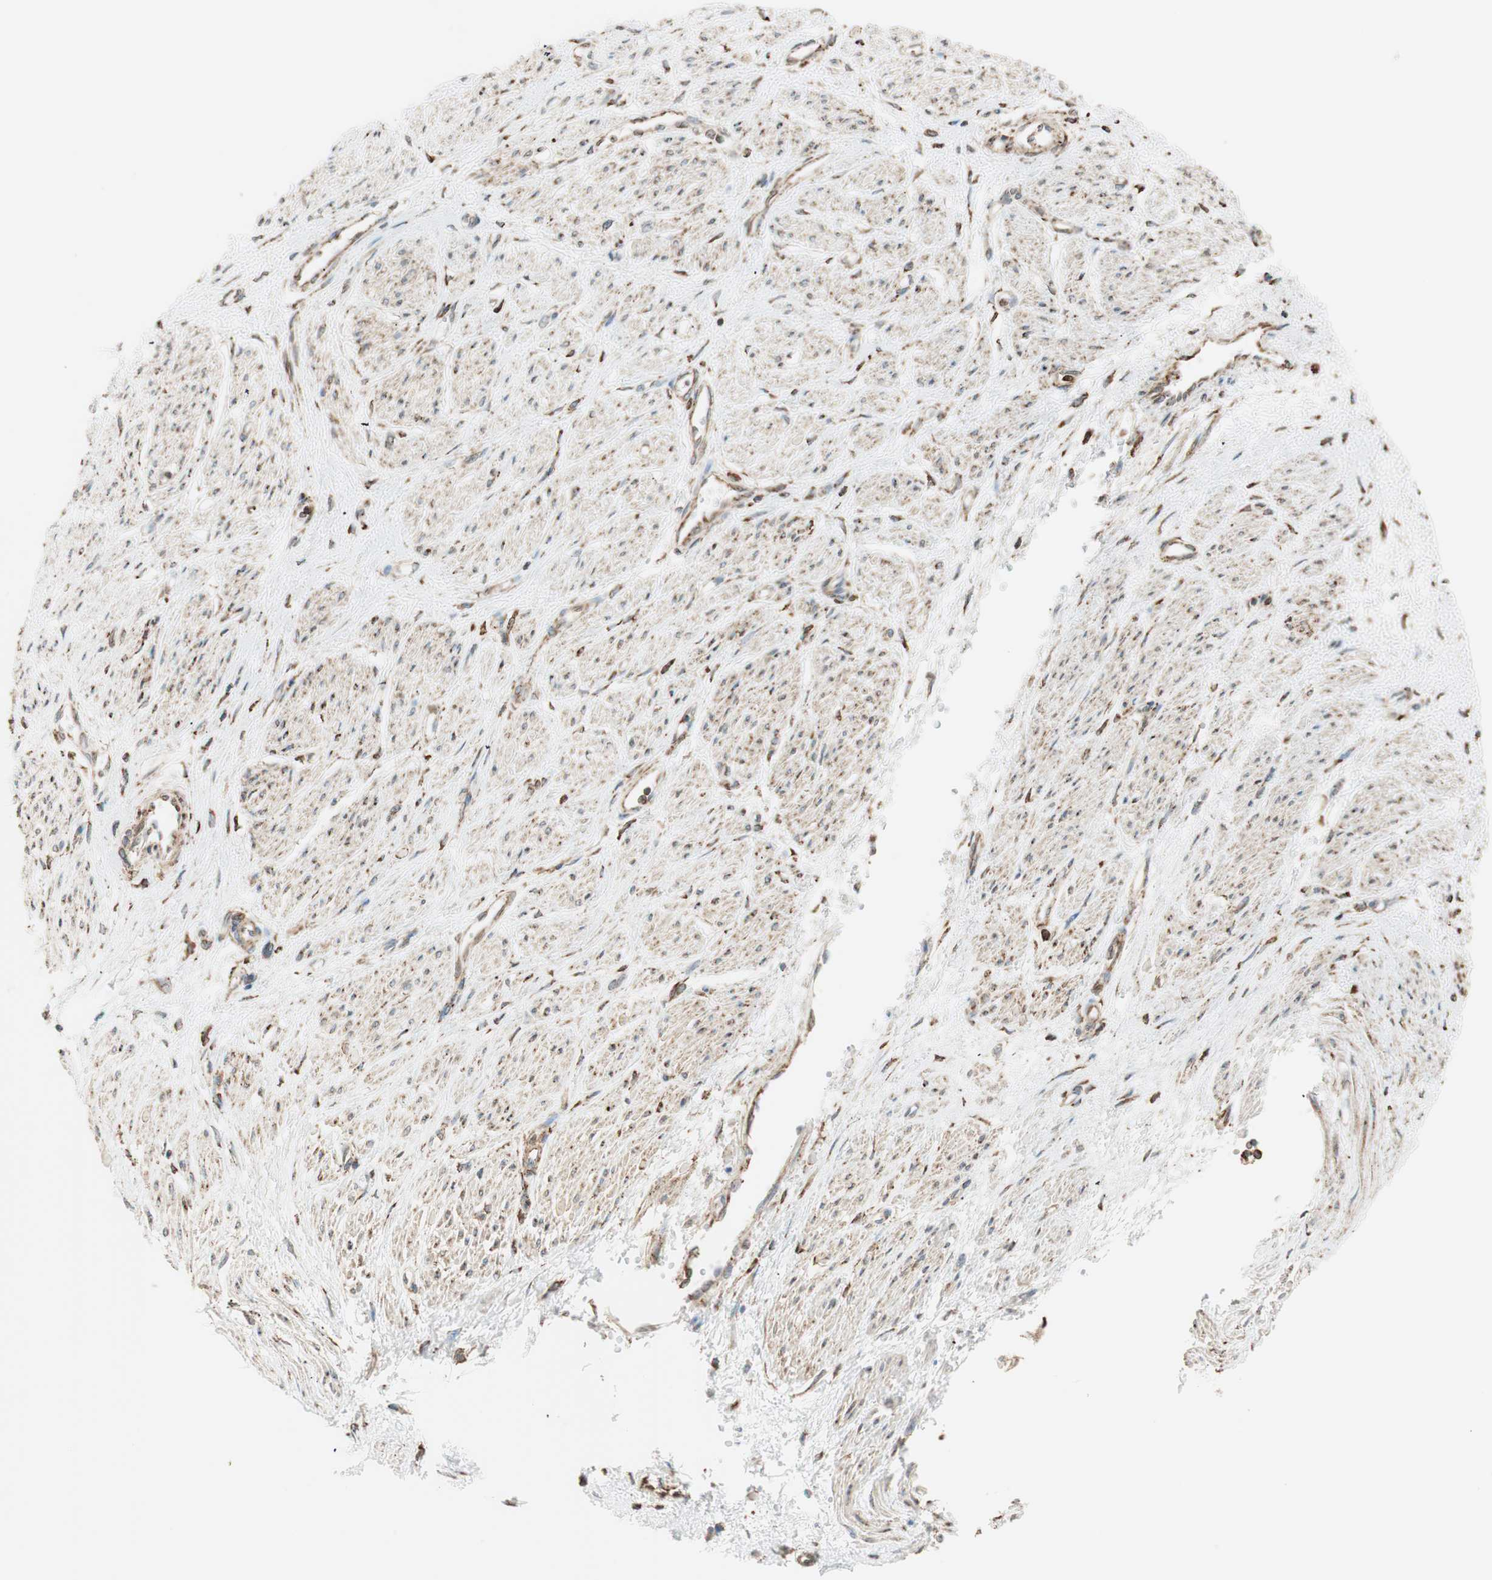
{"staining": {"intensity": "moderate", "quantity": ">75%", "location": "cytoplasmic/membranous"}, "tissue": "smooth muscle", "cell_type": "Smooth muscle cells", "image_type": "normal", "snomed": [{"axis": "morphology", "description": "Normal tissue, NOS"}, {"axis": "topography", "description": "Smooth muscle"}, {"axis": "topography", "description": "Uterus"}], "caption": "About >75% of smooth muscle cells in benign human smooth muscle exhibit moderate cytoplasmic/membranous protein positivity as visualized by brown immunohistochemical staining.", "gene": "PRKCSH", "patient": {"sex": "female", "age": 39}}